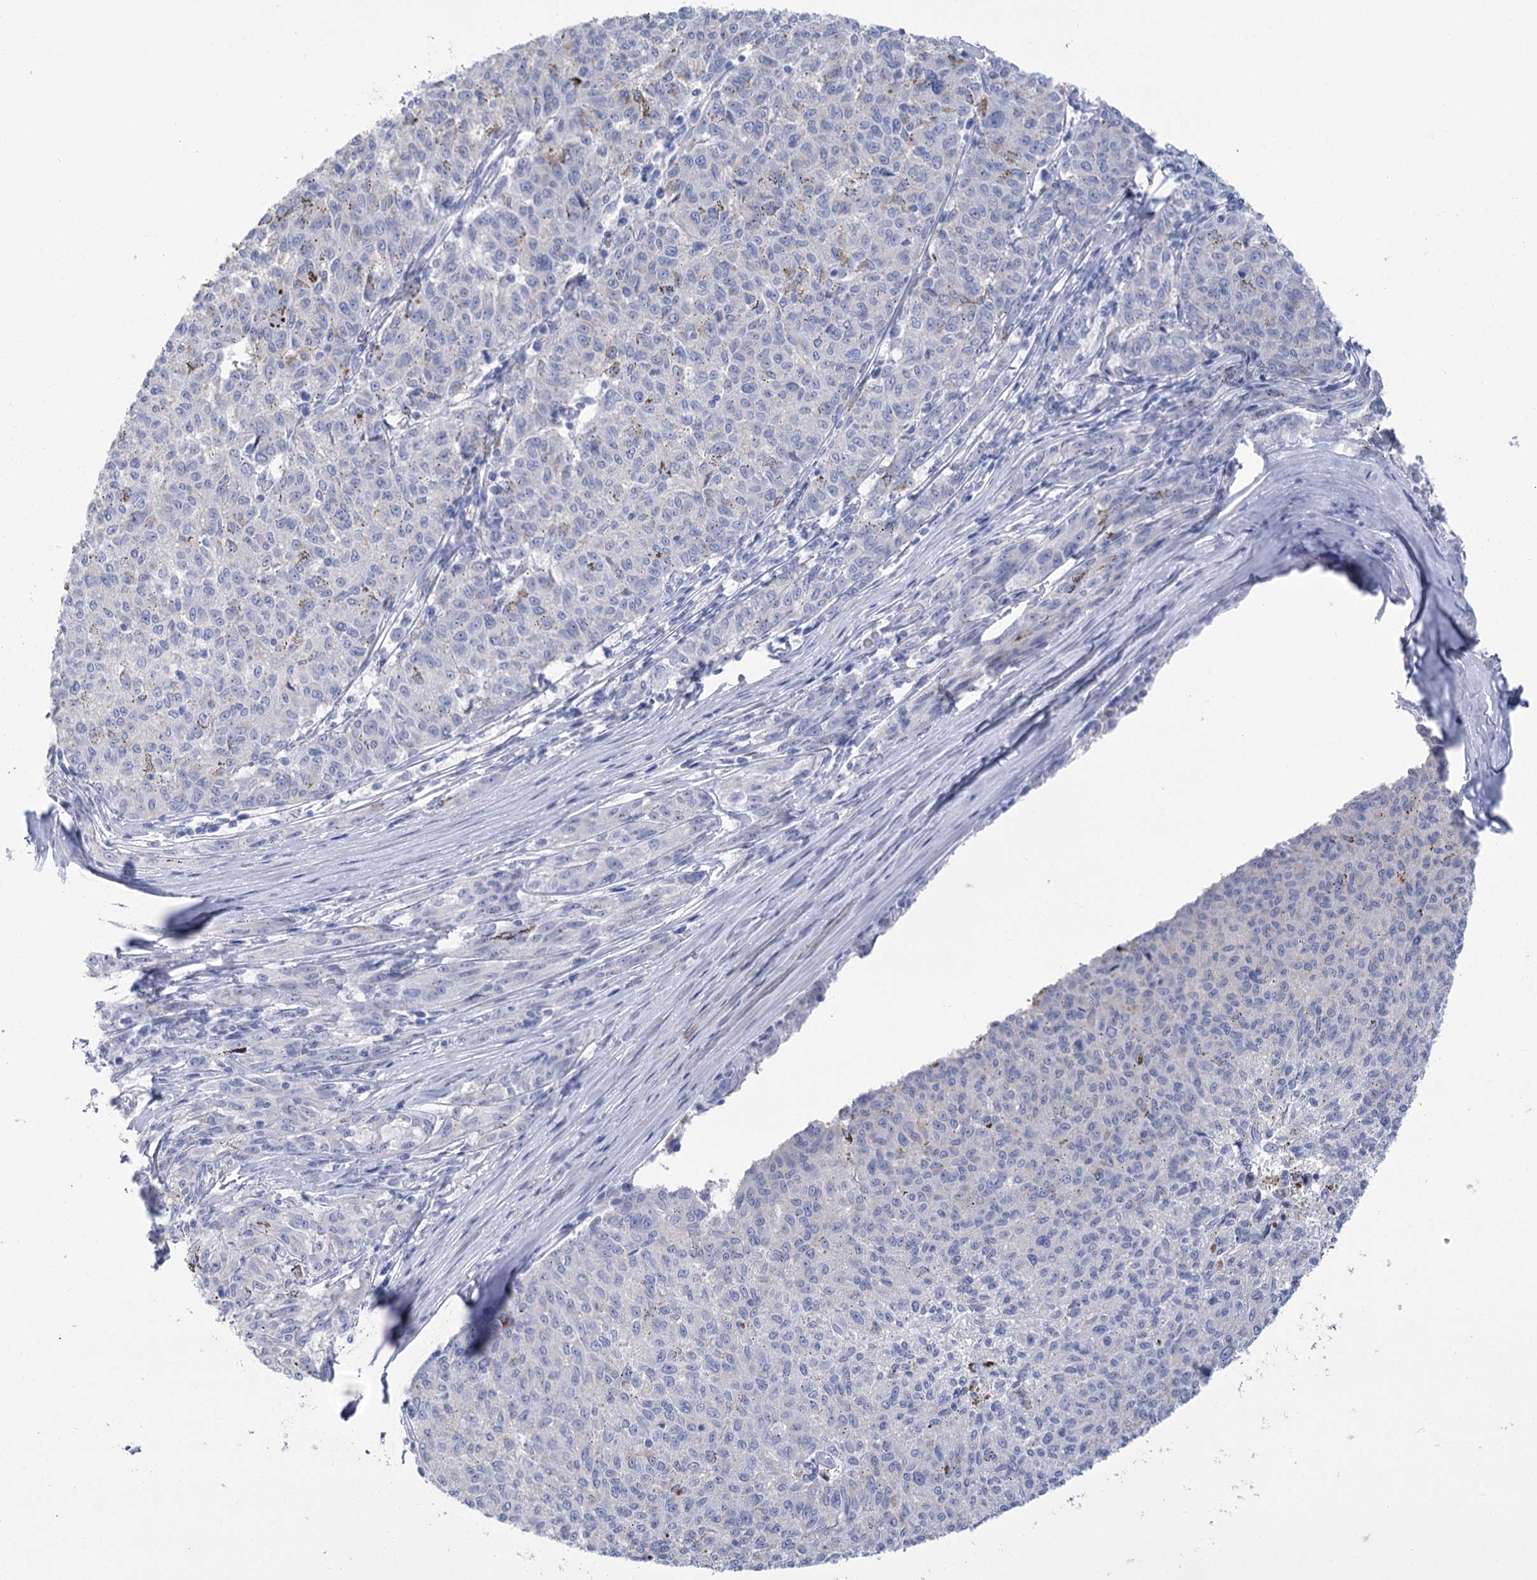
{"staining": {"intensity": "negative", "quantity": "none", "location": "none"}, "tissue": "melanoma", "cell_type": "Tumor cells", "image_type": "cancer", "snomed": [{"axis": "morphology", "description": "Malignant melanoma, NOS"}, {"axis": "topography", "description": "Skin"}], "caption": "Tumor cells show no significant positivity in melanoma.", "gene": "PBLD", "patient": {"sex": "female", "age": 72}}